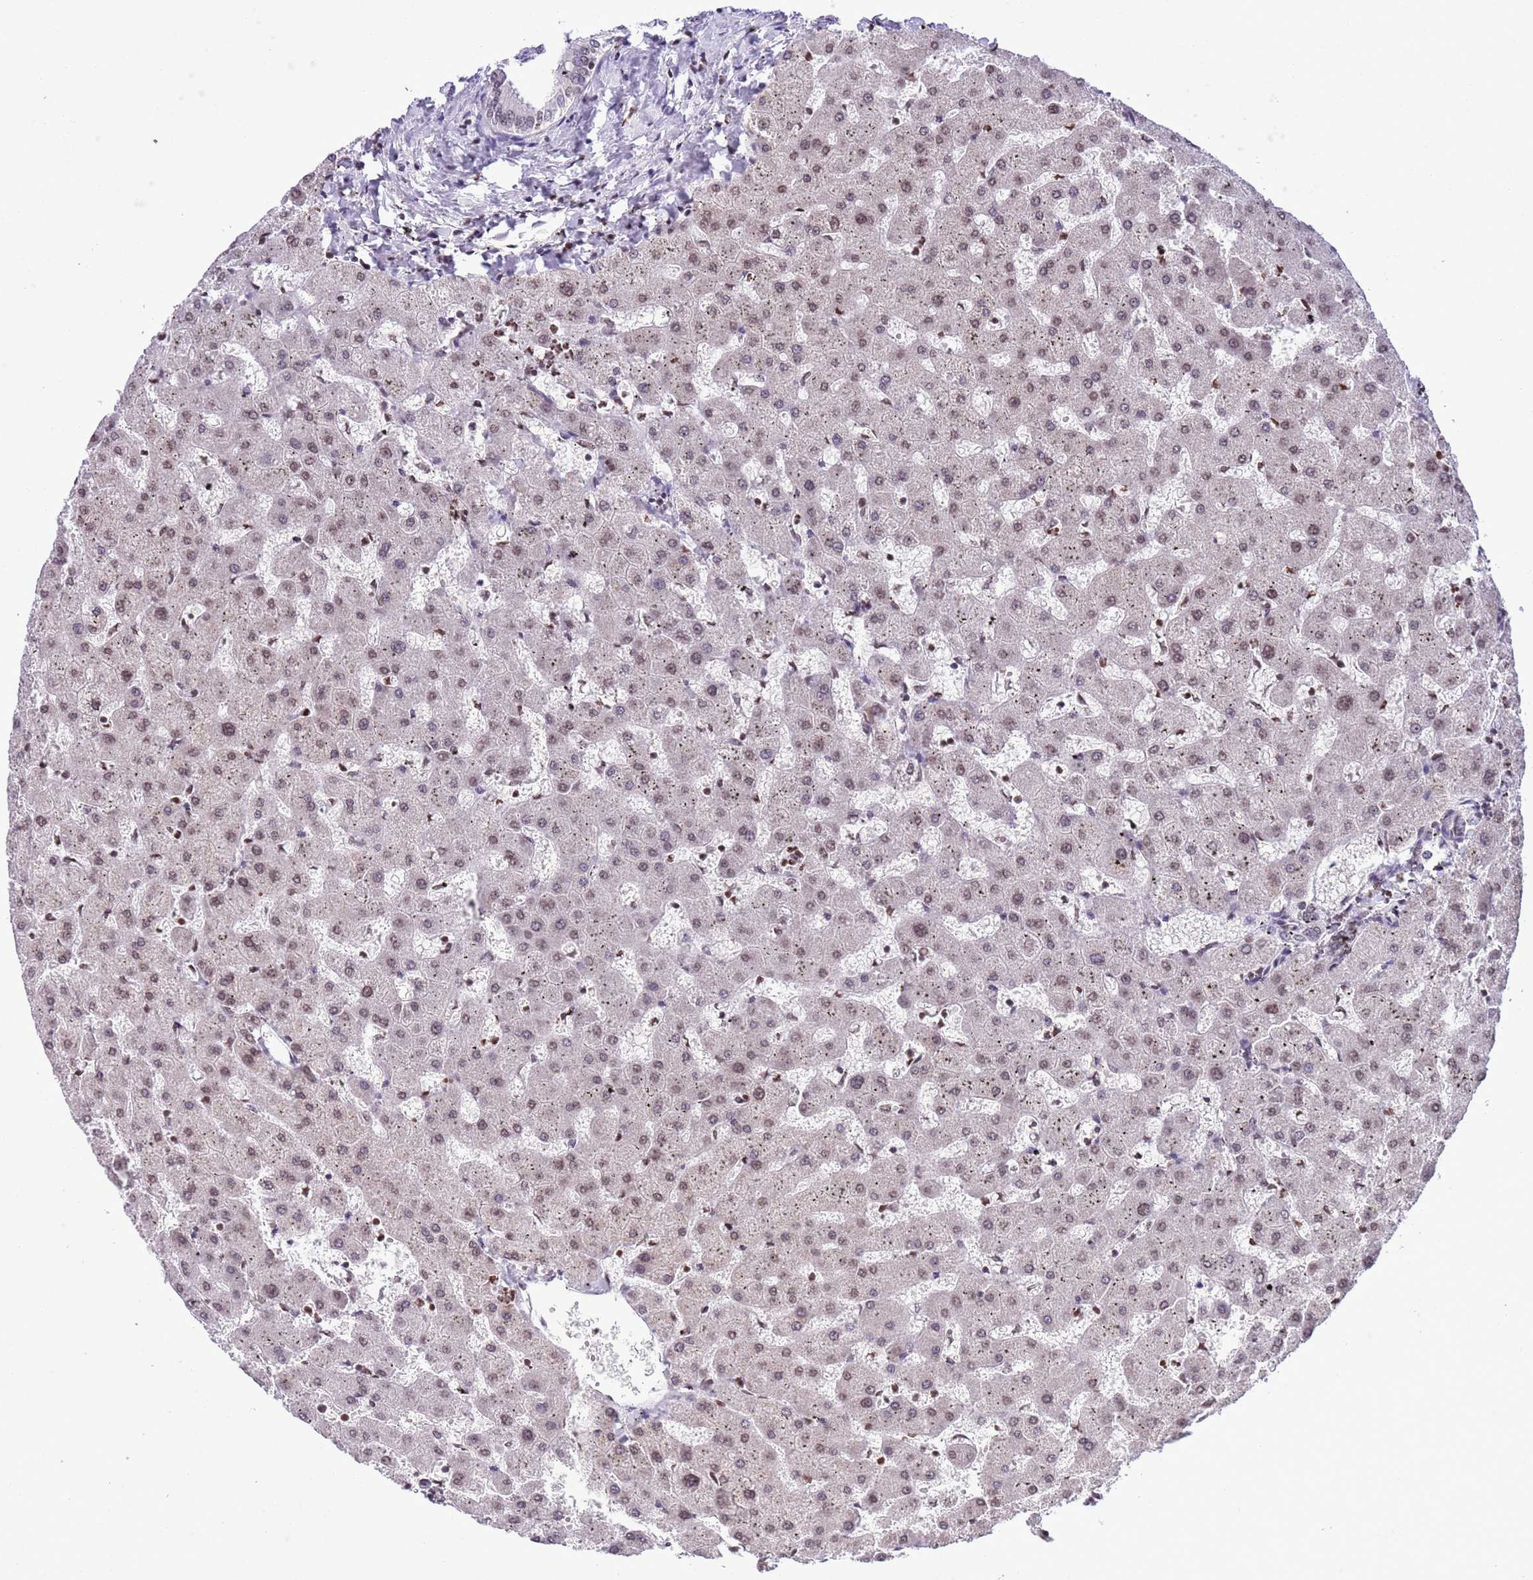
{"staining": {"intensity": "negative", "quantity": "none", "location": "none"}, "tissue": "liver", "cell_type": "Cholangiocytes", "image_type": "normal", "snomed": [{"axis": "morphology", "description": "Normal tissue, NOS"}, {"axis": "topography", "description": "Liver"}], "caption": "DAB immunohistochemical staining of normal liver exhibits no significant expression in cholangiocytes. (DAB (3,3'-diaminobenzidine) immunohistochemistry visualized using brightfield microscopy, high magnification).", "gene": "NRIP1", "patient": {"sex": "female", "age": 63}}